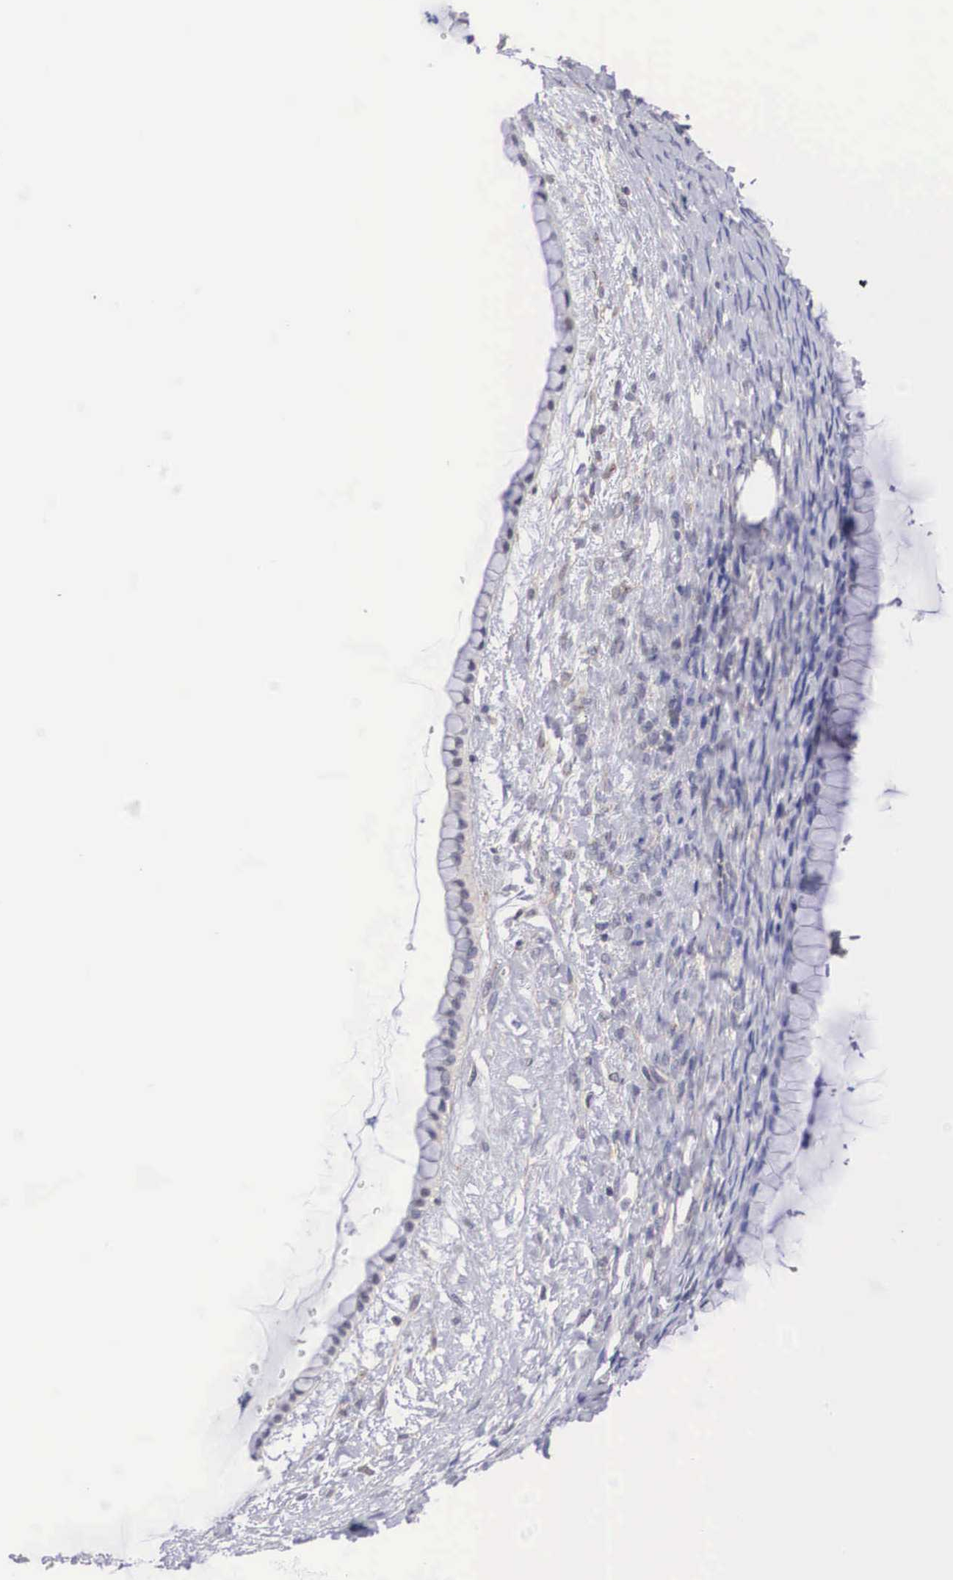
{"staining": {"intensity": "negative", "quantity": "none", "location": "none"}, "tissue": "ovarian cancer", "cell_type": "Tumor cells", "image_type": "cancer", "snomed": [{"axis": "morphology", "description": "Cystadenocarcinoma, mucinous, NOS"}, {"axis": "topography", "description": "Ovary"}], "caption": "Ovarian mucinous cystadenocarcinoma stained for a protein using immunohistochemistry (IHC) demonstrates no staining tumor cells.", "gene": "NR4A2", "patient": {"sex": "female", "age": 25}}